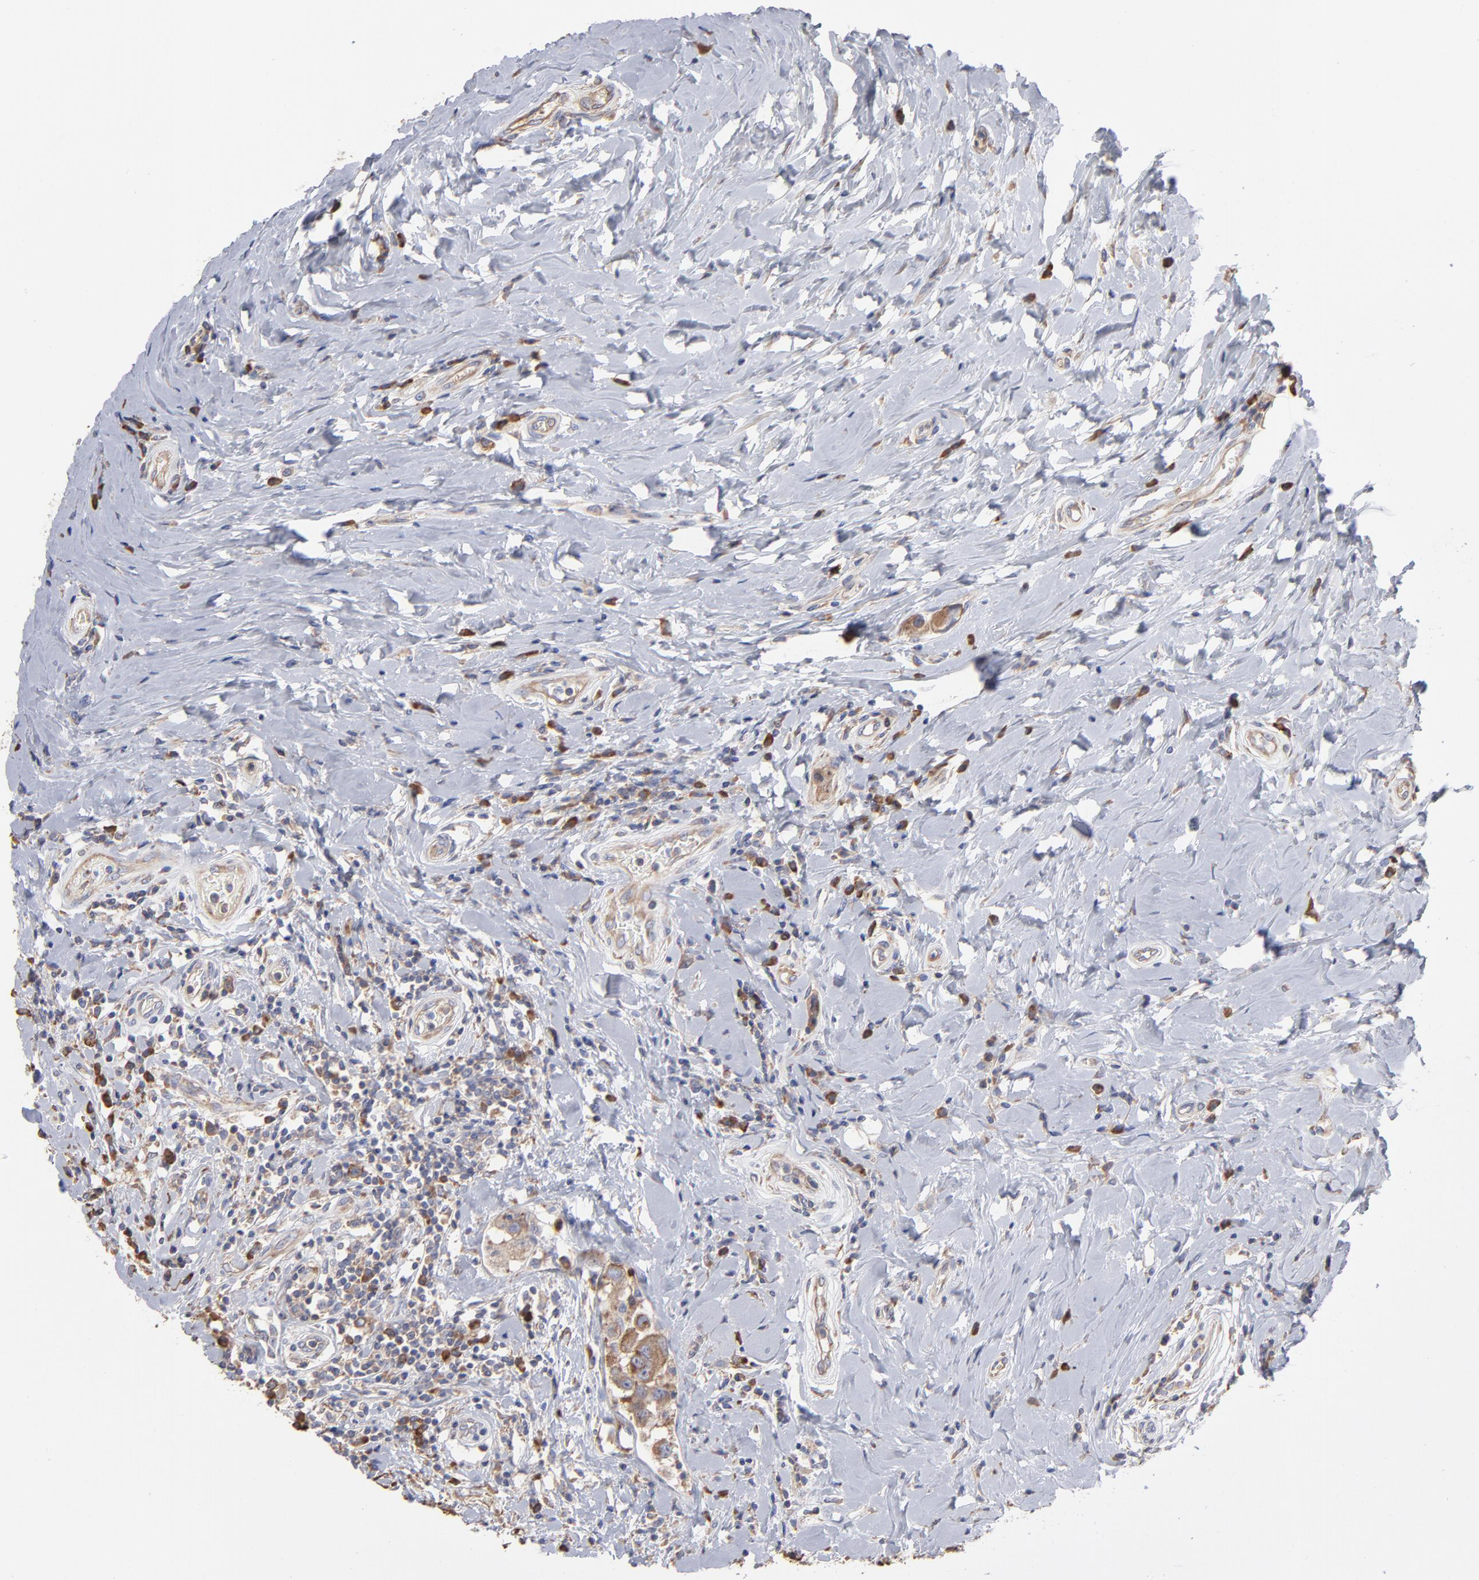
{"staining": {"intensity": "moderate", "quantity": ">75%", "location": "cytoplasmic/membranous"}, "tissue": "breast cancer", "cell_type": "Tumor cells", "image_type": "cancer", "snomed": [{"axis": "morphology", "description": "Duct carcinoma"}, {"axis": "topography", "description": "Breast"}], "caption": "Breast invasive ductal carcinoma tissue reveals moderate cytoplasmic/membranous expression in about >75% of tumor cells, visualized by immunohistochemistry.", "gene": "RPL3", "patient": {"sex": "female", "age": 27}}